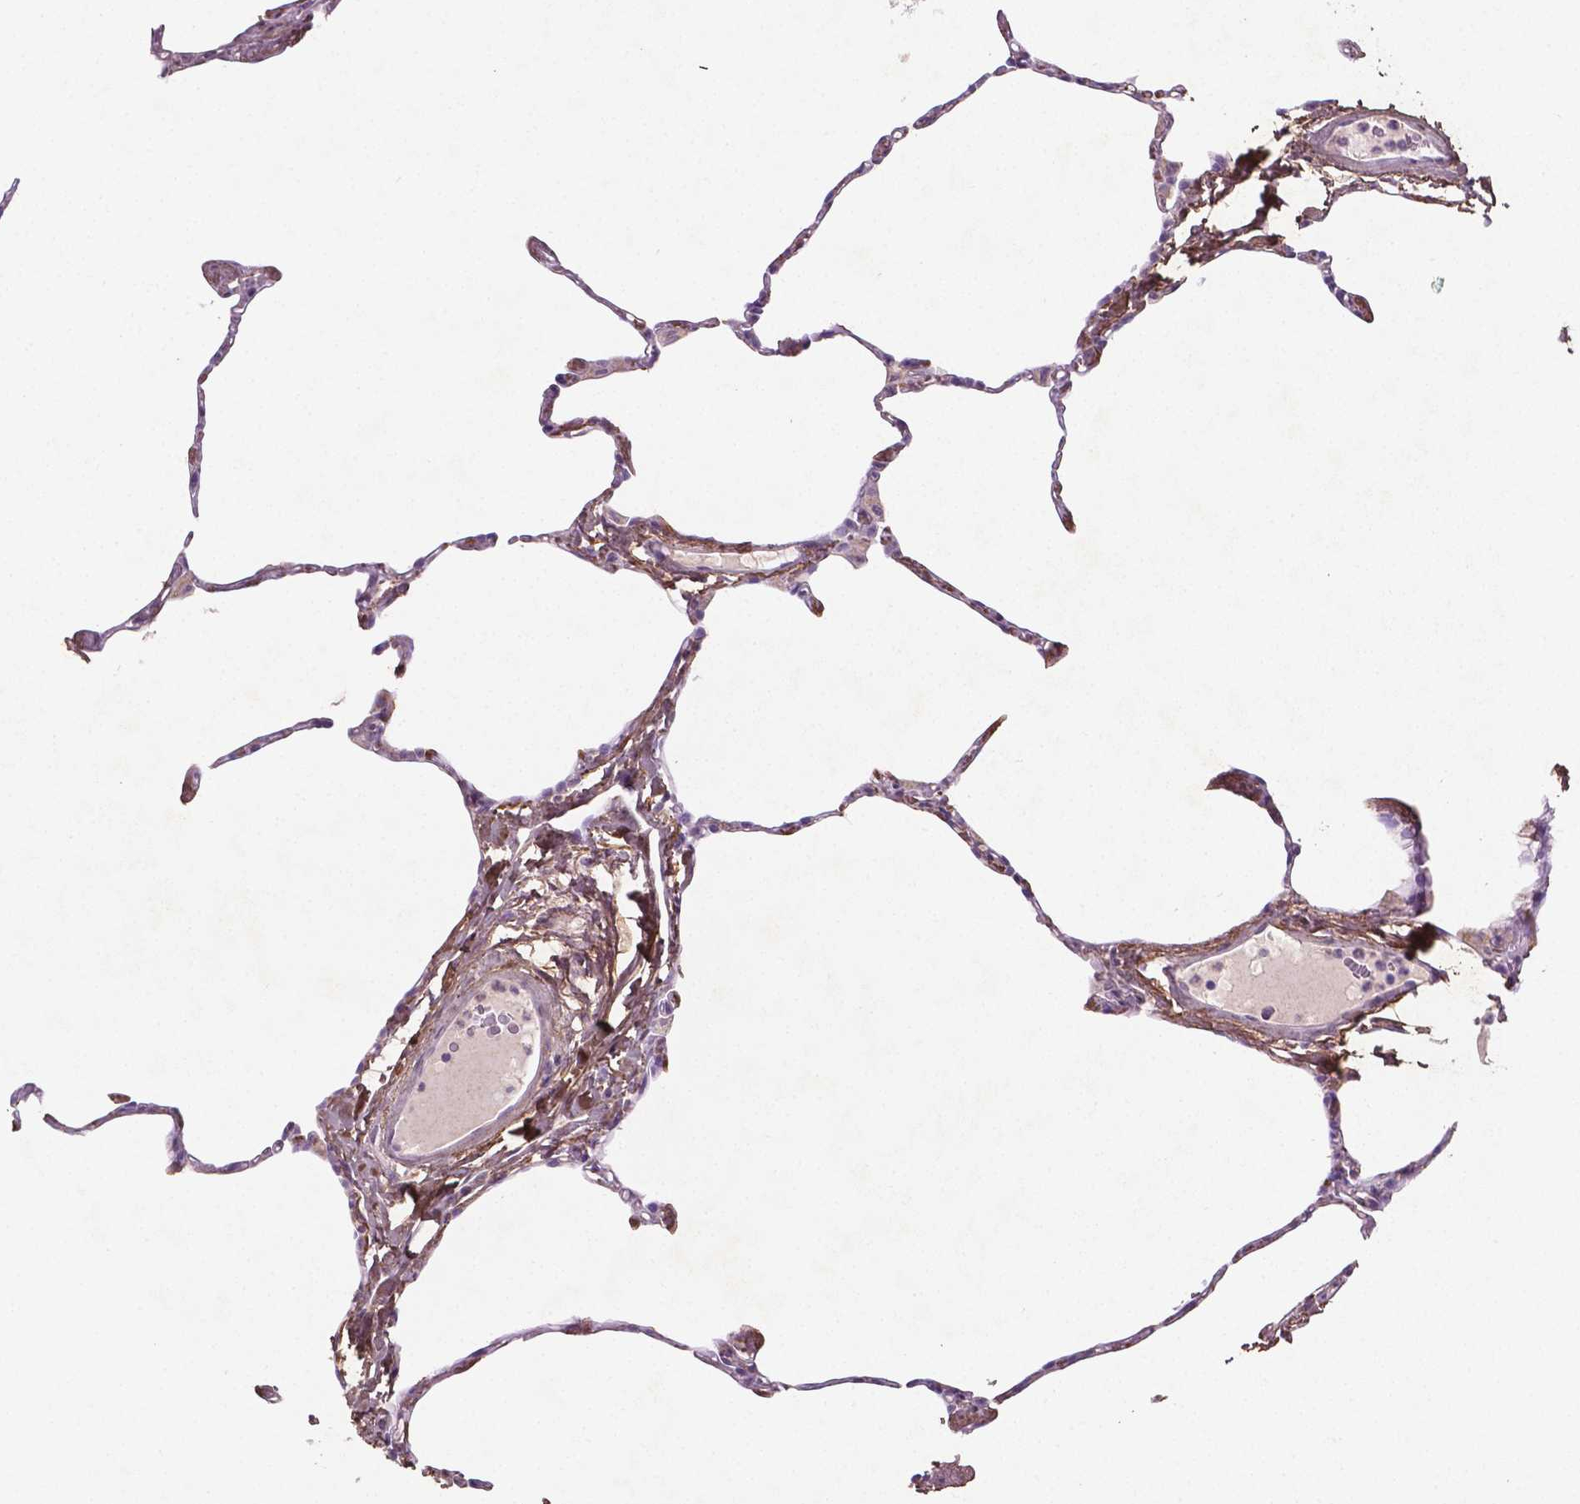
{"staining": {"intensity": "negative", "quantity": "none", "location": "none"}, "tissue": "lung", "cell_type": "Alveolar cells", "image_type": "normal", "snomed": [{"axis": "morphology", "description": "Normal tissue, NOS"}, {"axis": "topography", "description": "Lung"}], "caption": "Immunohistochemistry image of benign lung stained for a protein (brown), which reveals no positivity in alveolar cells. (DAB (3,3'-diaminobenzidine) immunohistochemistry, high magnification).", "gene": "DLG2", "patient": {"sex": "male", "age": 65}}